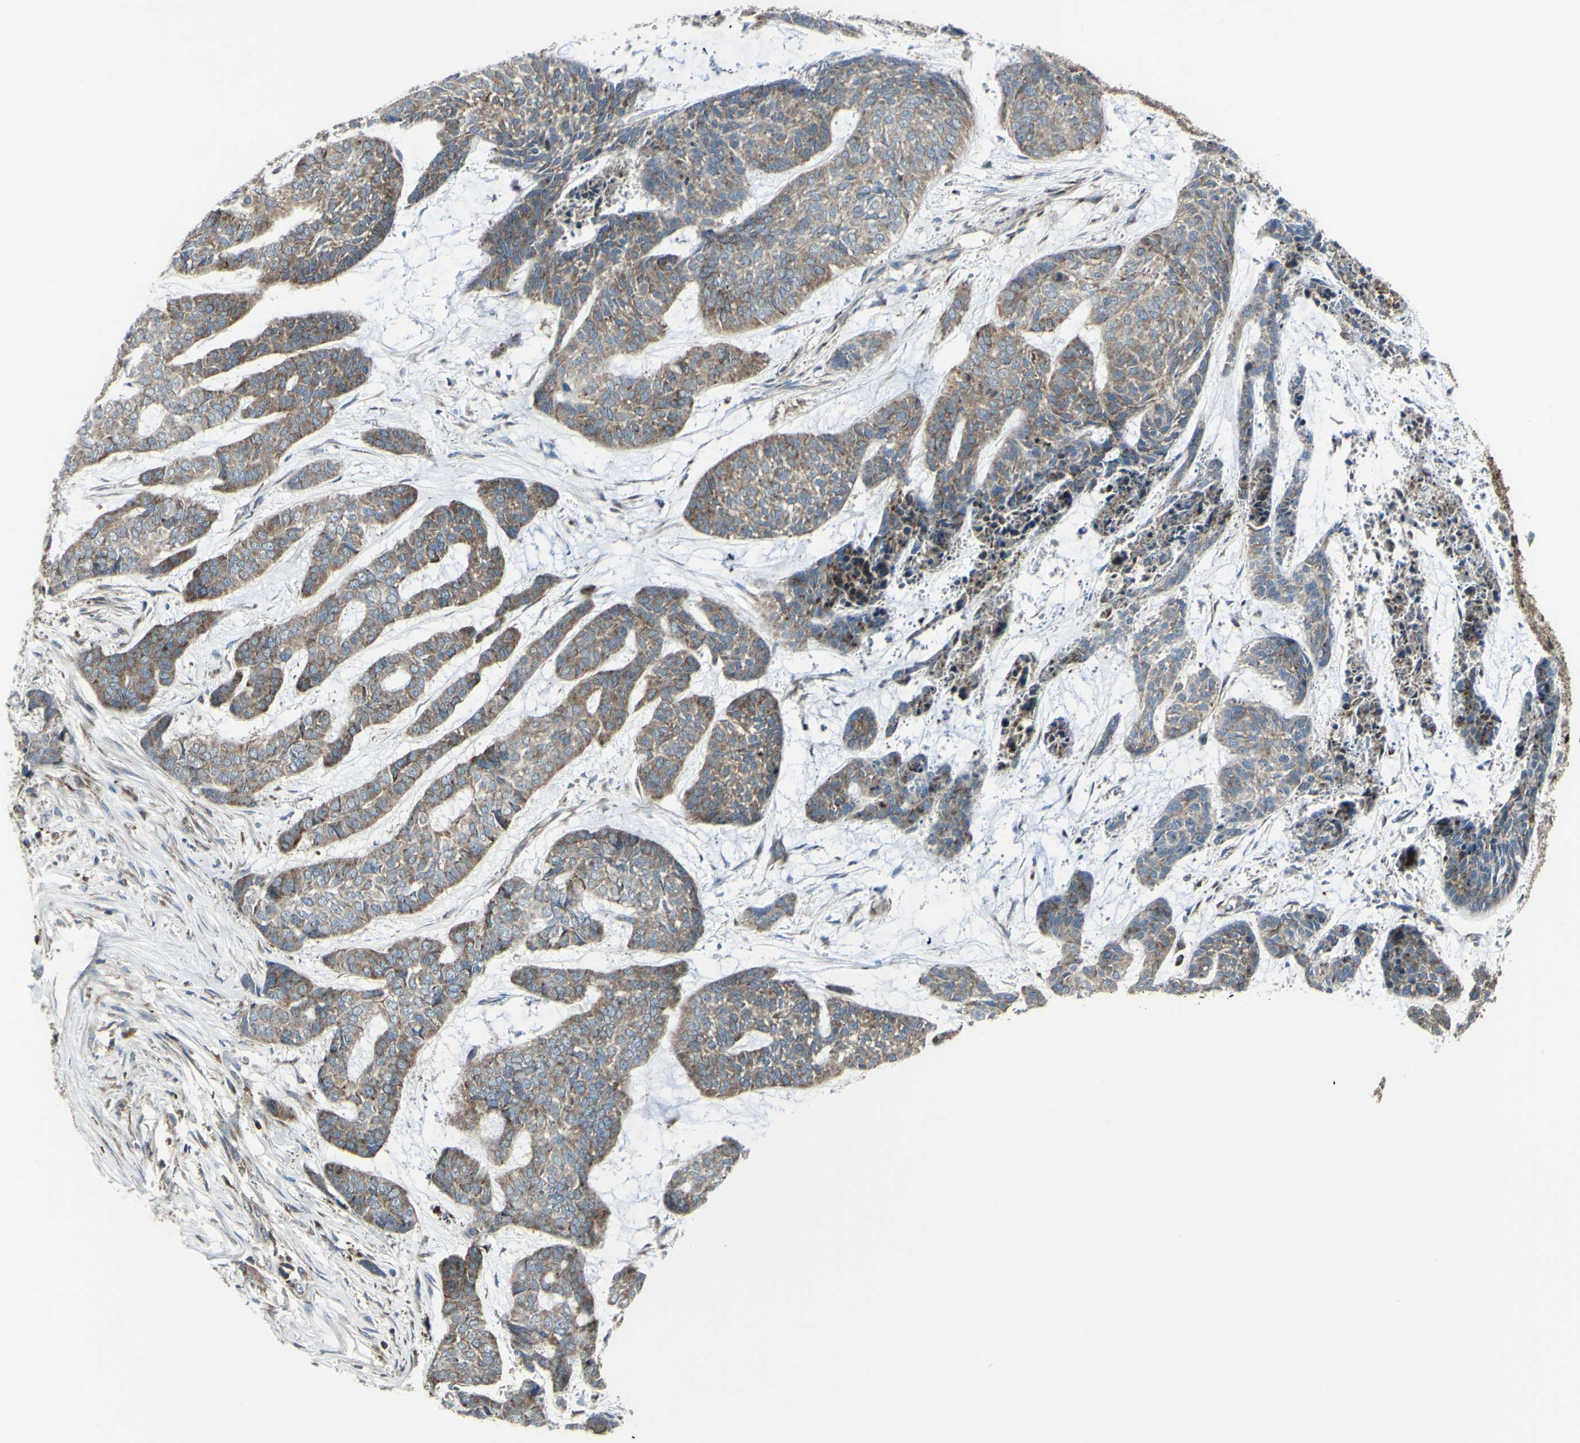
{"staining": {"intensity": "moderate", "quantity": ">75%", "location": "cytoplasmic/membranous"}, "tissue": "skin cancer", "cell_type": "Tumor cells", "image_type": "cancer", "snomed": [{"axis": "morphology", "description": "Basal cell carcinoma"}, {"axis": "topography", "description": "Skin"}], "caption": "Protein staining exhibits moderate cytoplasmic/membranous expression in approximately >75% of tumor cells in basal cell carcinoma (skin). (Stains: DAB (3,3'-diaminobenzidine) in brown, nuclei in blue, Microscopy: brightfield microscopy at high magnification).", "gene": "NAPA", "patient": {"sex": "female", "age": 64}}